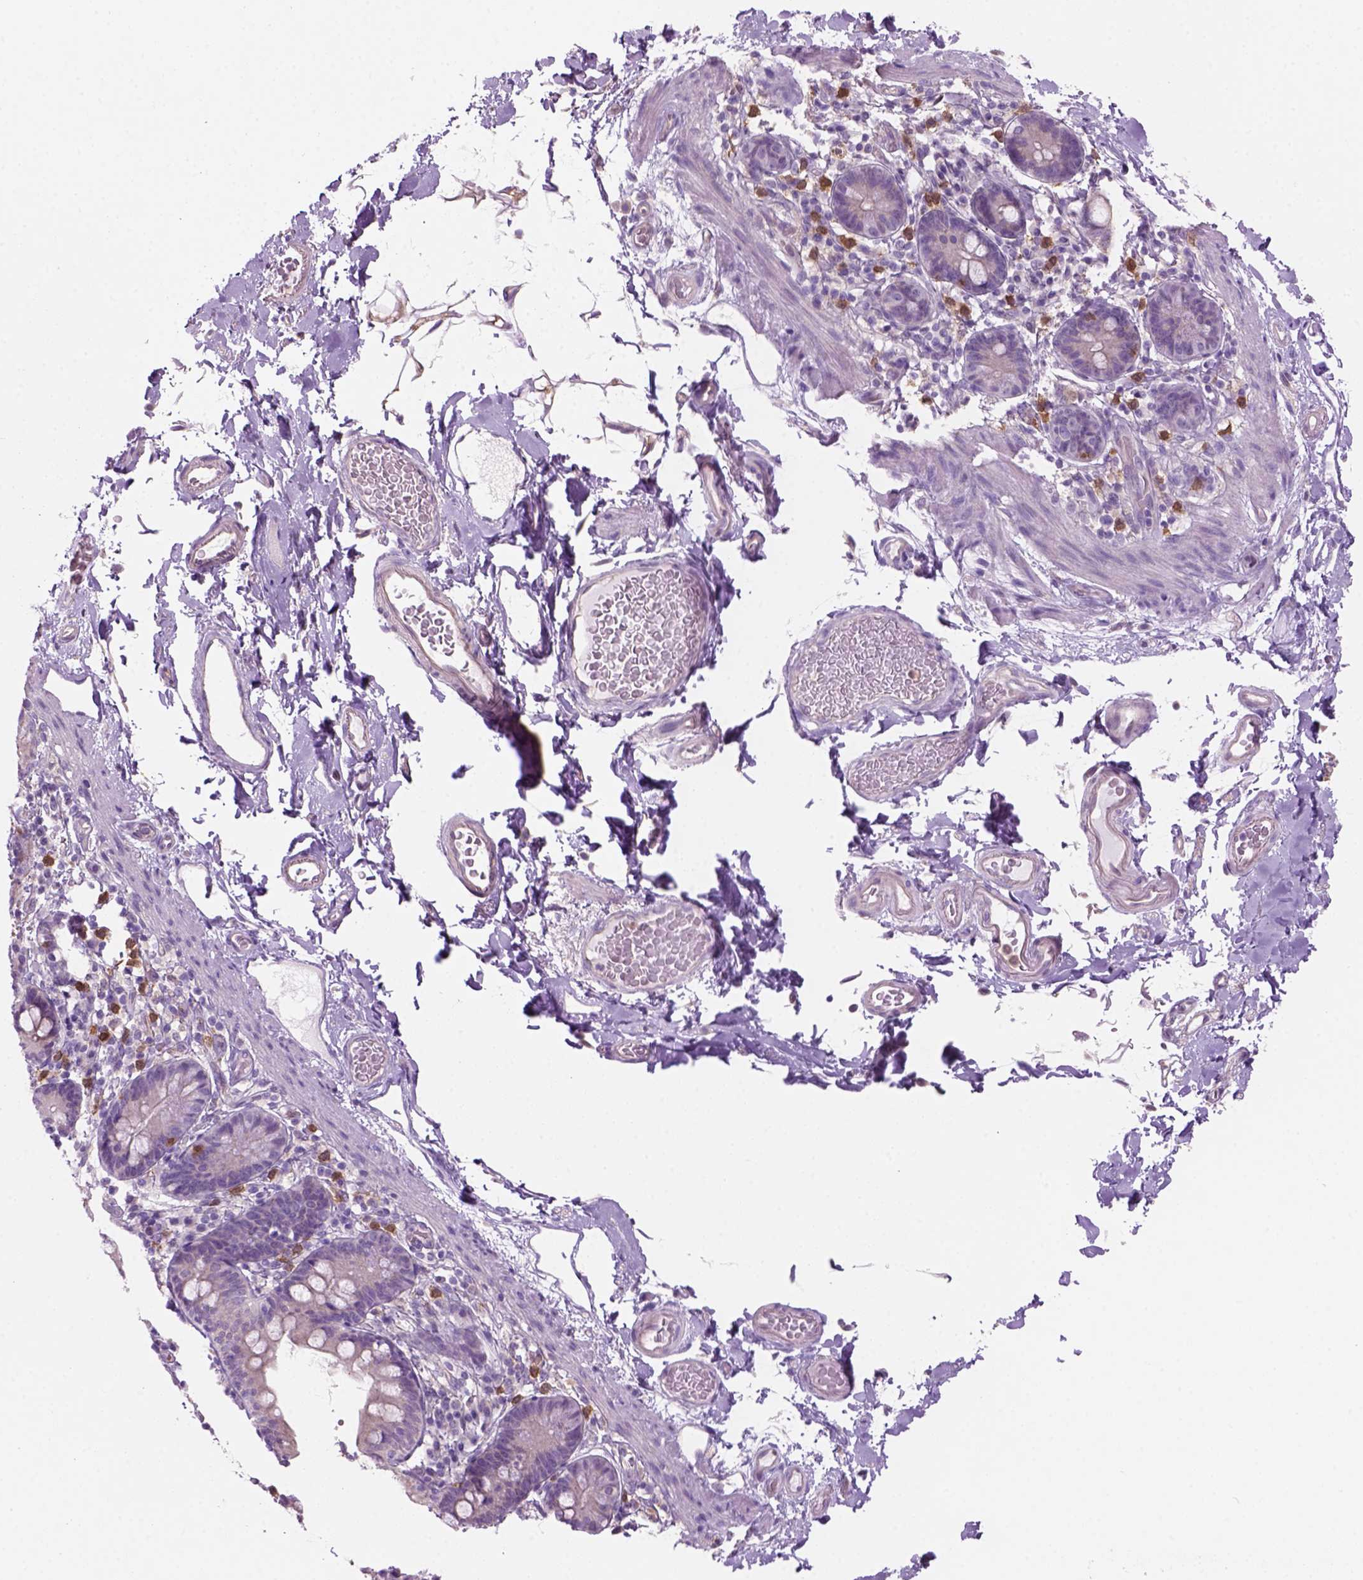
{"staining": {"intensity": "negative", "quantity": "none", "location": "none"}, "tissue": "smooth muscle", "cell_type": "Smooth muscle cells", "image_type": "normal", "snomed": [{"axis": "morphology", "description": "Normal tissue, NOS"}, {"axis": "topography", "description": "Smooth muscle"}, {"axis": "topography", "description": "Colon"}], "caption": "Smooth muscle cells show no significant positivity in unremarkable smooth muscle. (DAB immunohistochemistry, high magnification).", "gene": "CD84", "patient": {"sex": "male", "age": 73}}